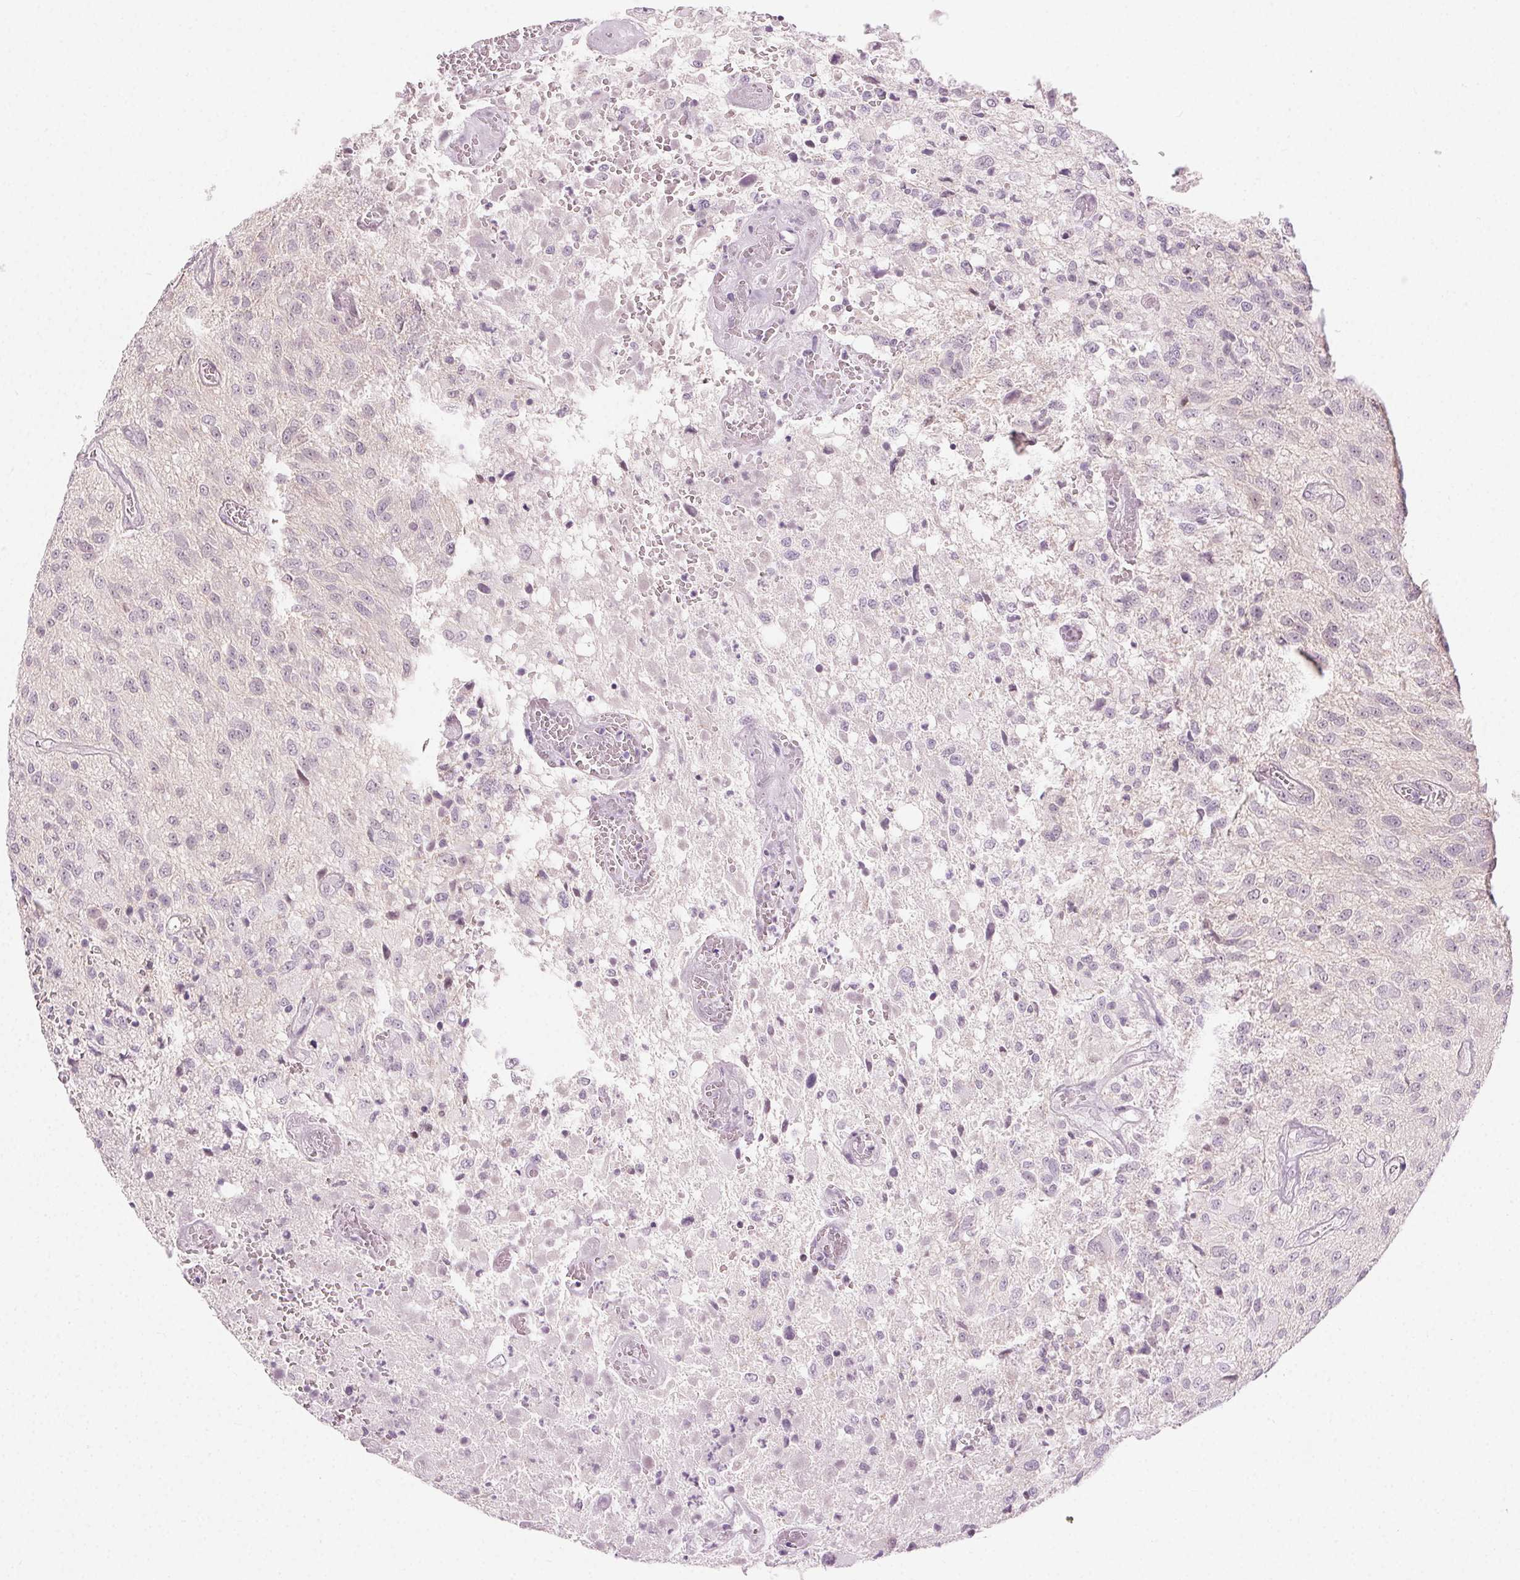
{"staining": {"intensity": "negative", "quantity": "none", "location": "none"}, "tissue": "glioma", "cell_type": "Tumor cells", "image_type": "cancer", "snomed": [{"axis": "morphology", "description": "Glioma, malignant, Low grade"}, {"axis": "topography", "description": "Brain"}], "caption": "This micrograph is of malignant glioma (low-grade) stained with immunohistochemistry to label a protein in brown with the nuclei are counter-stained blue. There is no expression in tumor cells.", "gene": "HSF5", "patient": {"sex": "male", "age": 66}}